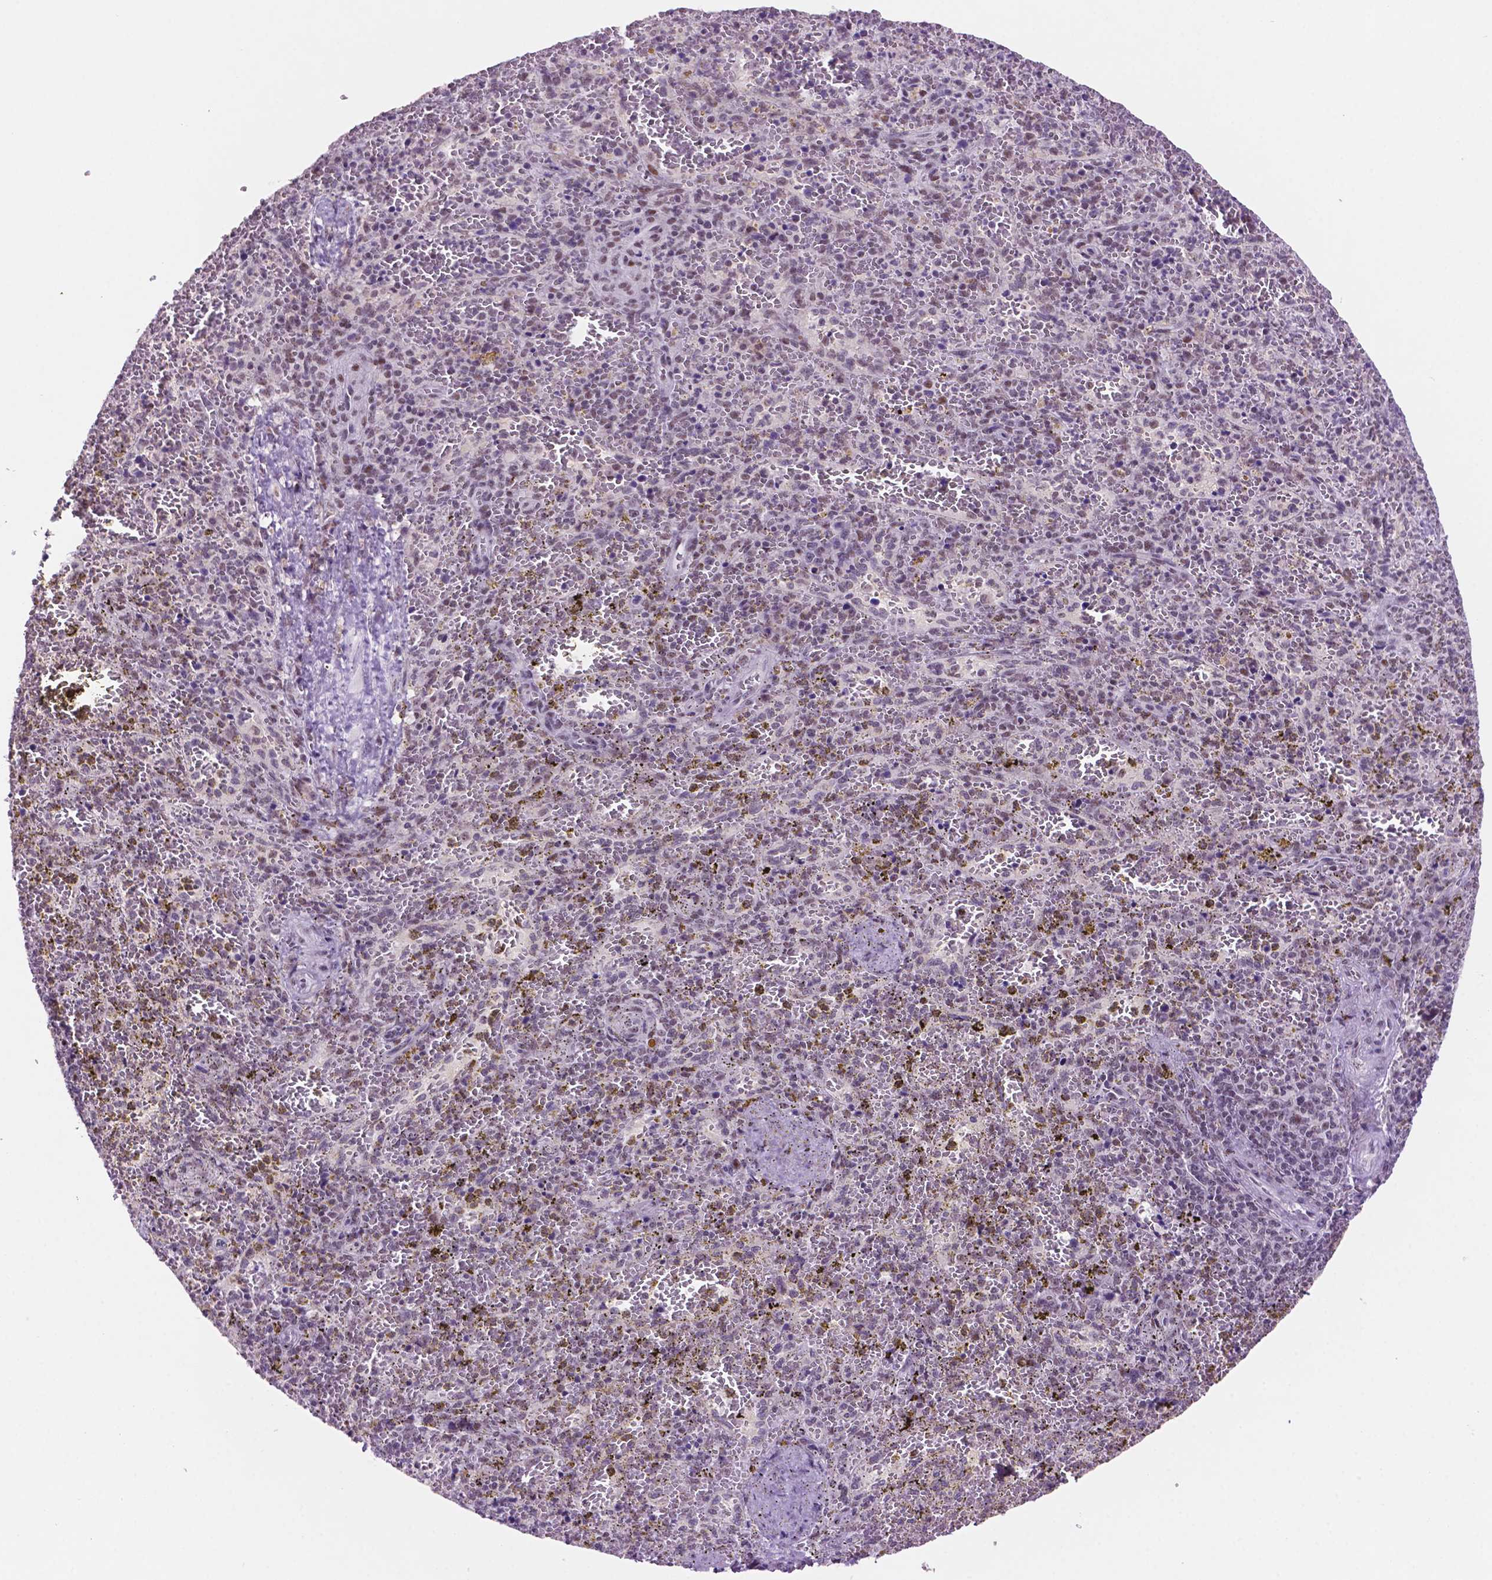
{"staining": {"intensity": "weak", "quantity": "<25%", "location": "nuclear"}, "tissue": "spleen", "cell_type": "Cells in red pulp", "image_type": "normal", "snomed": [{"axis": "morphology", "description": "Normal tissue, NOS"}, {"axis": "topography", "description": "Spleen"}], "caption": "The immunohistochemistry image has no significant expression in cells in red pulp of spleen.", "gene": "NCOR1", "patient": {"sex": "female", "age": 50}}